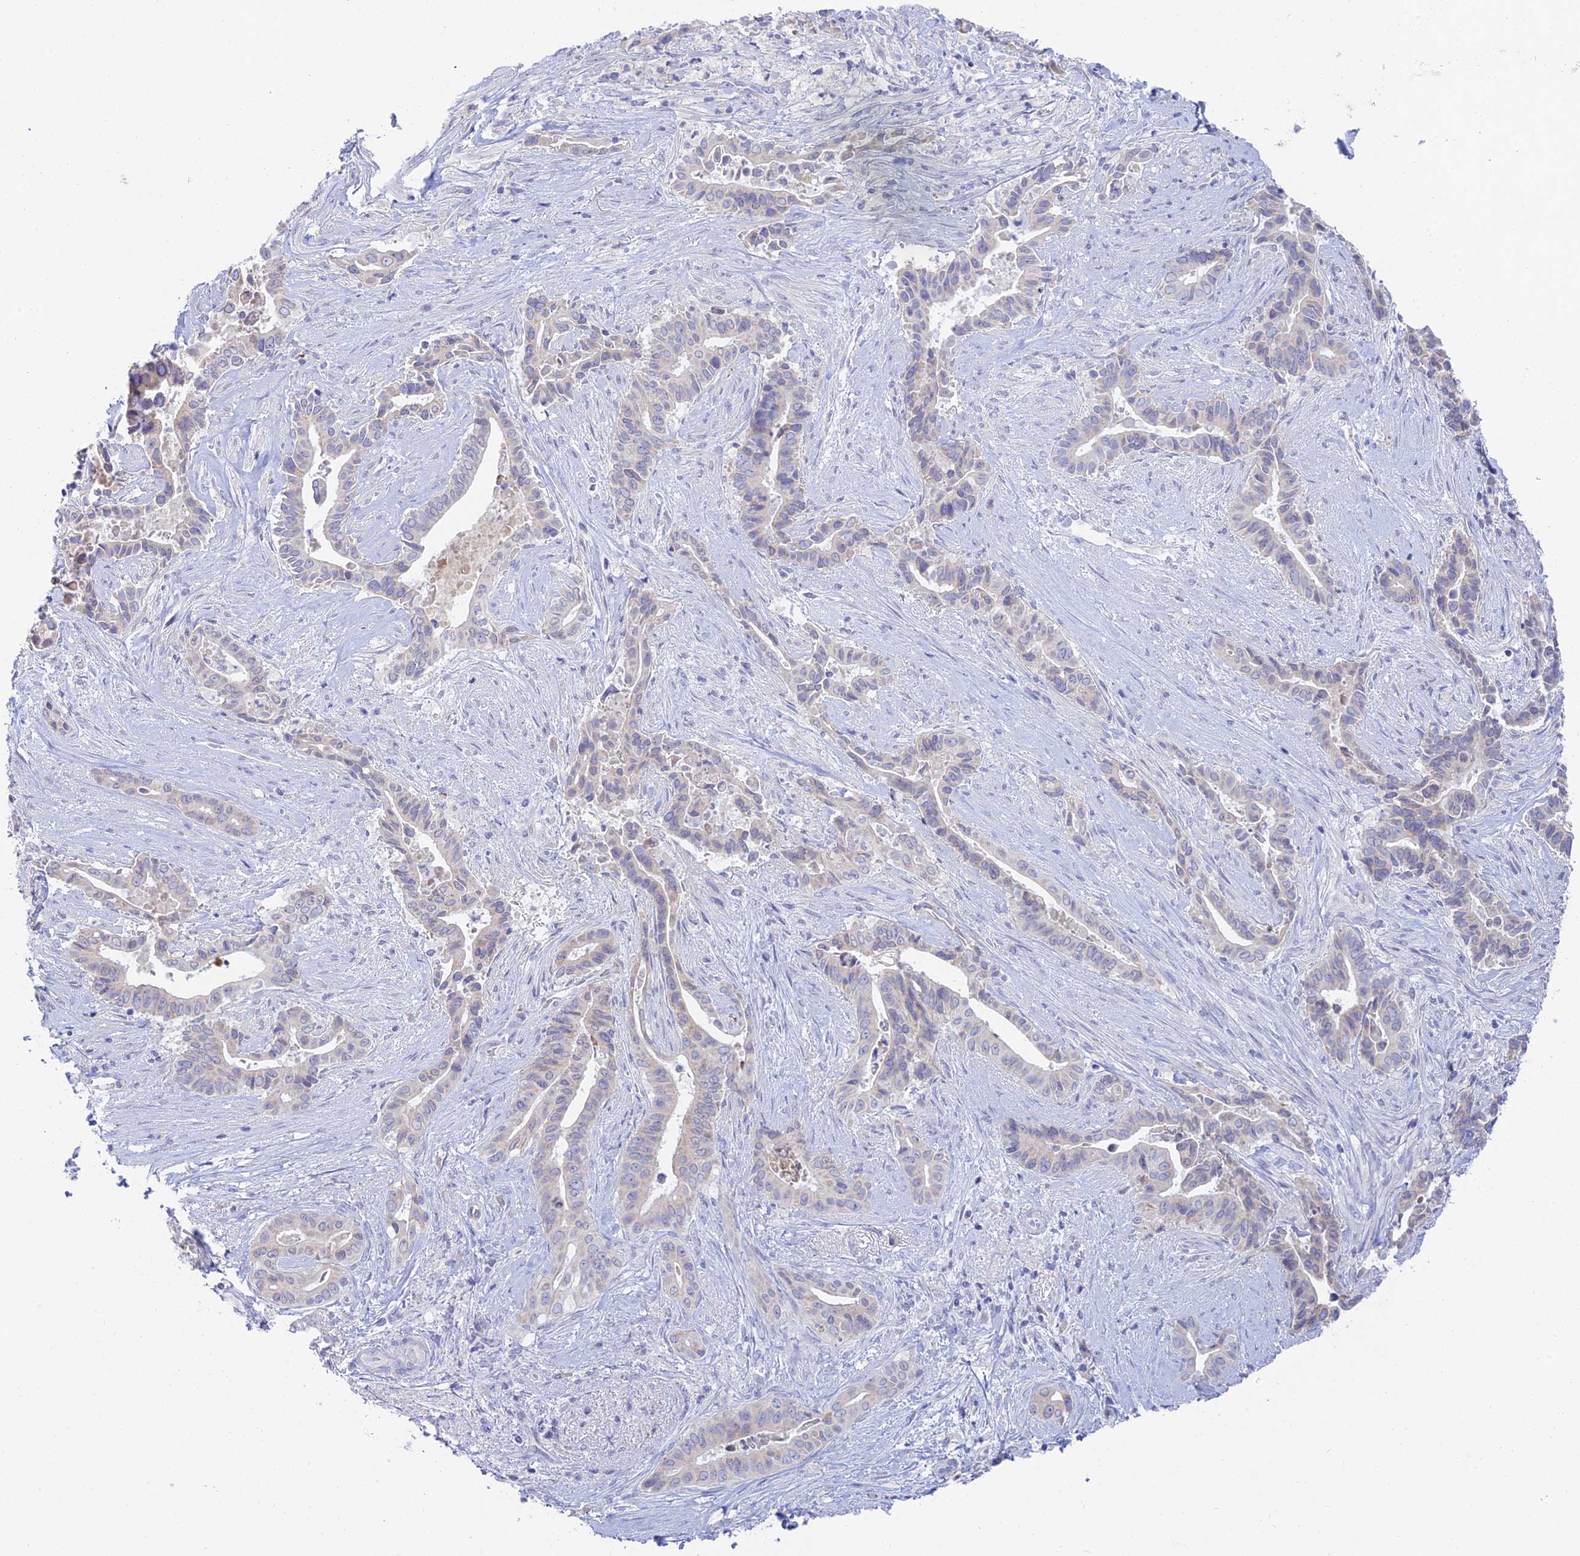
{"staining": {"intensity": "negative", "quantity": "none", "location": "none"}, "tissue": "pancreatic cancer", "cell_type": "Tumor cells", "image_type": "cancer", "snomed": [{"axis": "morphology", "description": "Adenocarcinoma, NOS"}, {"axis": "topography", "description": "Pancreas"}], "caption": "An IHC photomicrograph of adenocarcinoma (pancreatic) is shown. There is no staining in tumor cells of adenocarcinoma (pancreatic).", "gene": "TMEM40", "patient": {"sex": "female", "age": 77}}